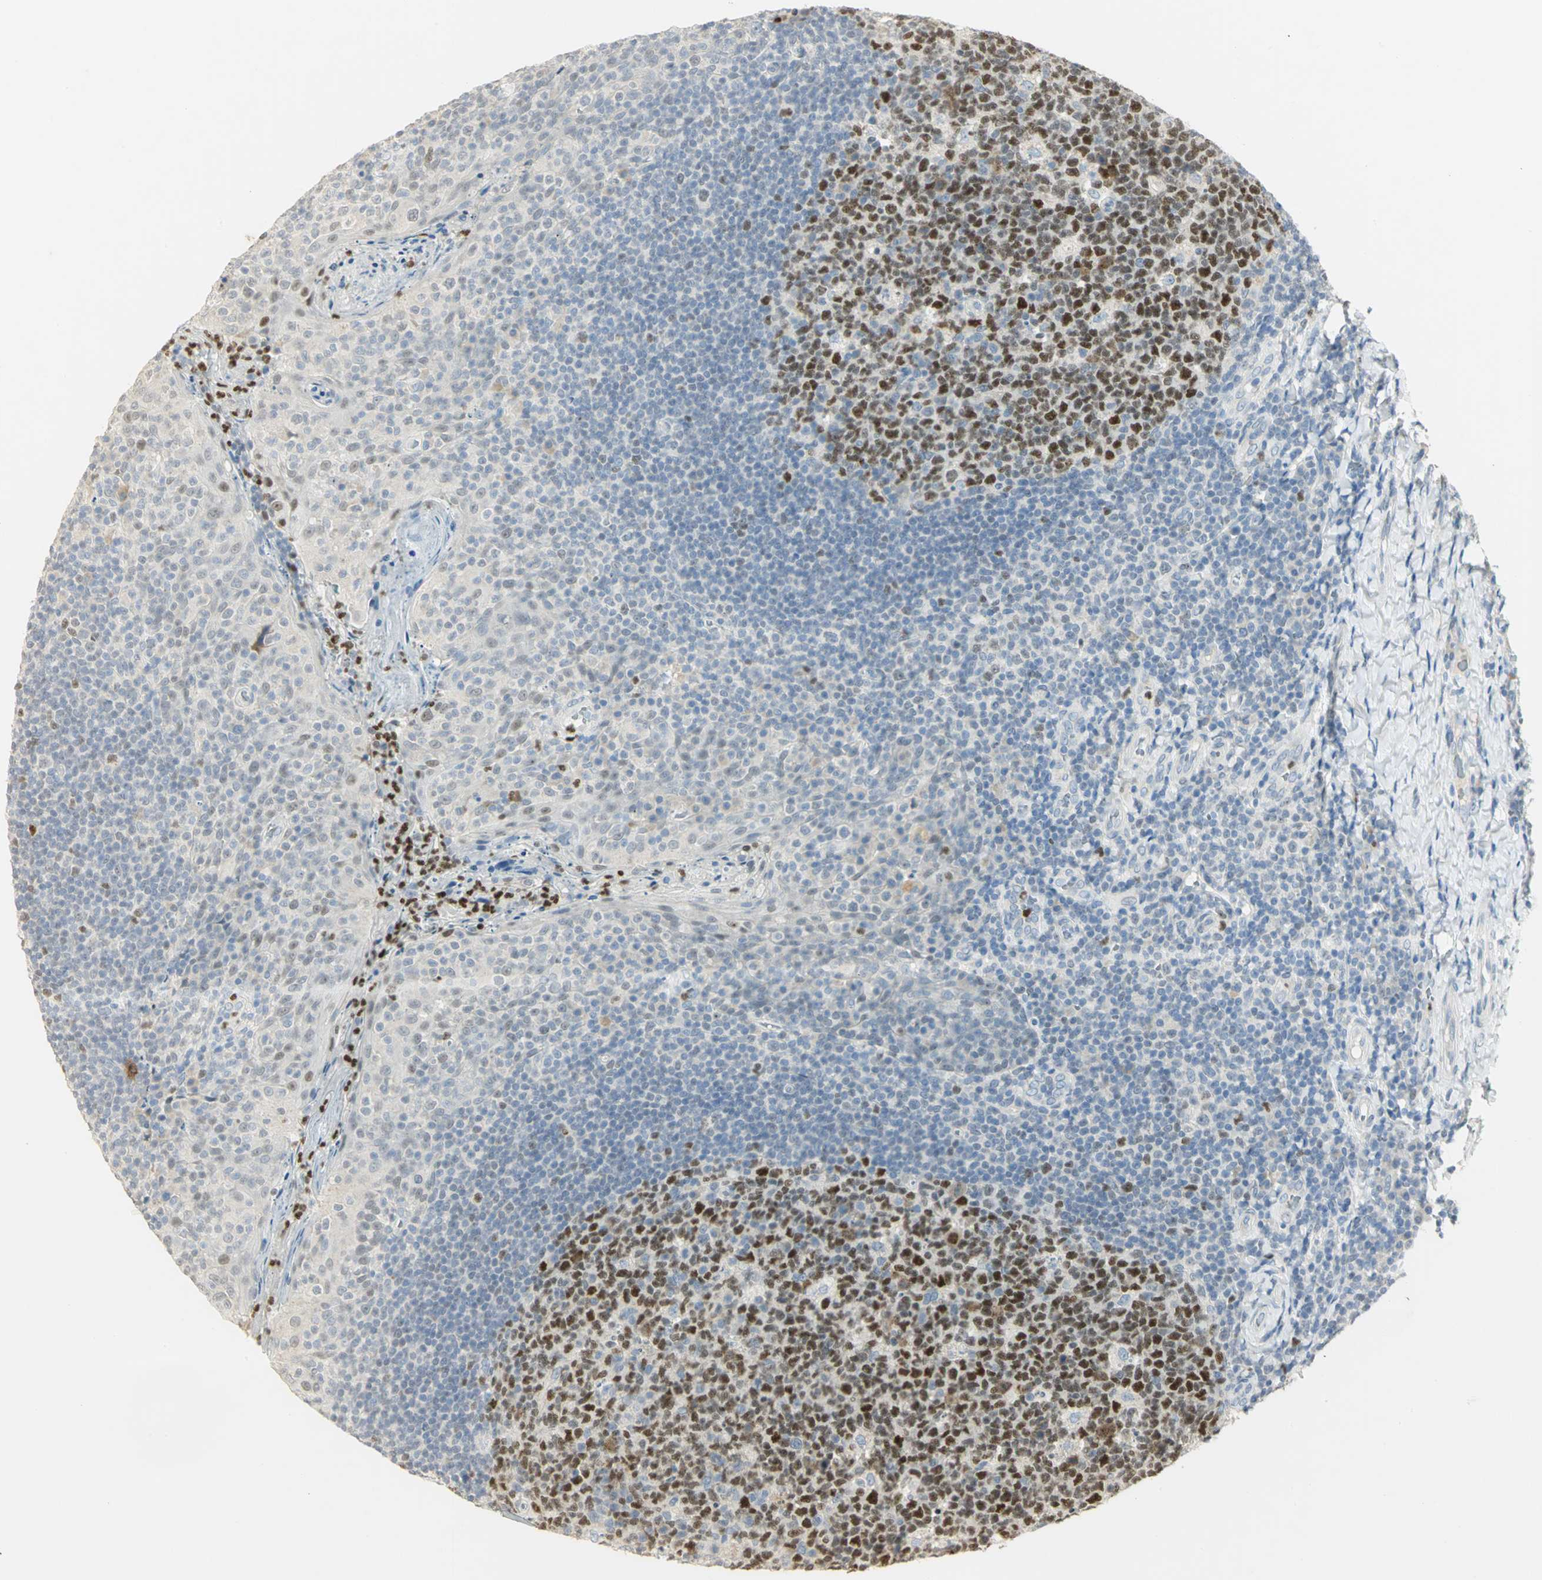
{"staining": {"intensity": "strong", "quantity": ">75%", "location": "nuclear"}, "tissue": "tonsil", "cell_type": "Germinal center cells", "image_type": "normal", "snomed": [{"axis": "morphology", "description": "Normal tissue, NOS"}, {"axis": "topography", "description": "Tonsil"}], "caption": "Protein staining displays strong nuclear staining in about >75% of germinal center cells in unremarkable tonsil.", "gene": "BCL6", "patient": {"sex": "male", "age": 17}}